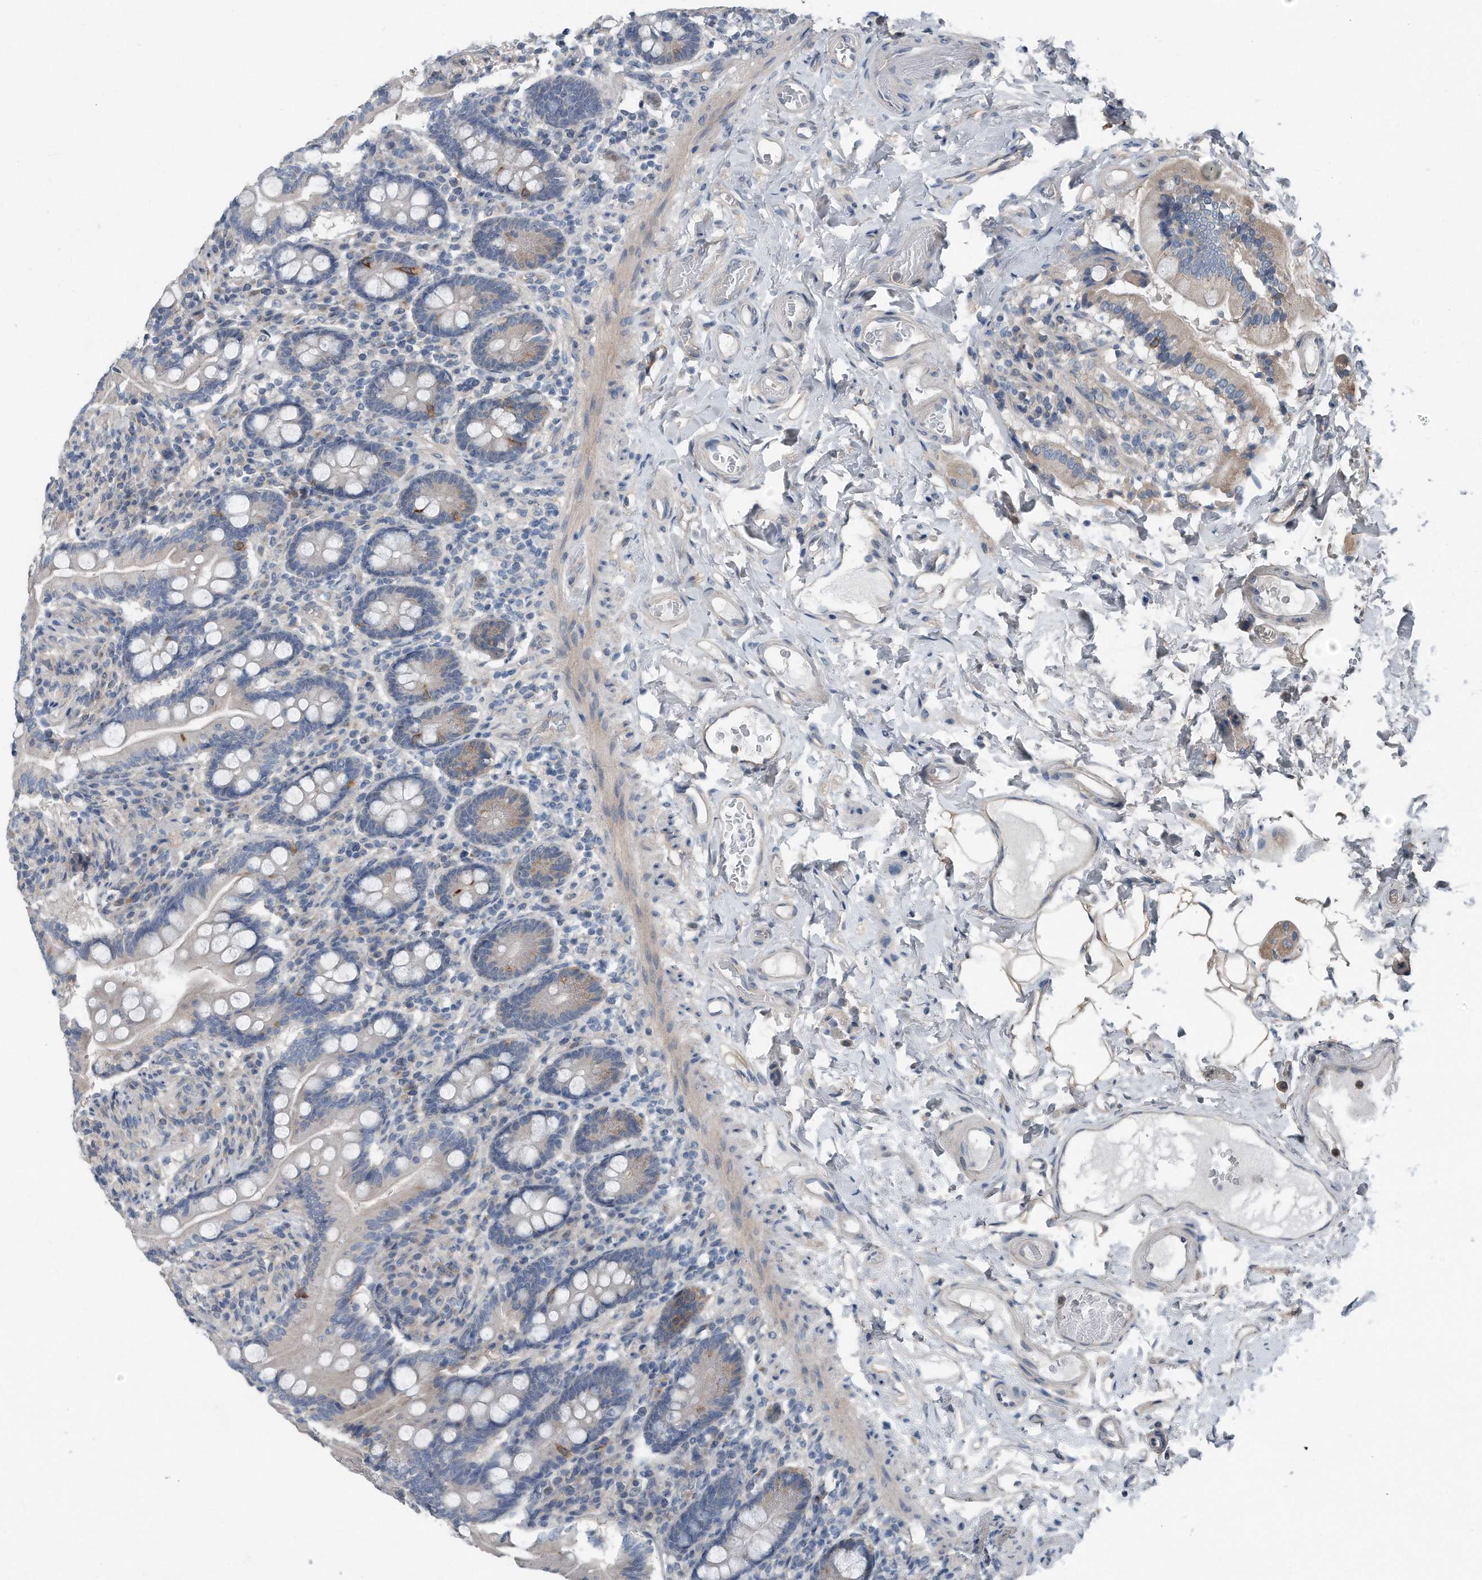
{"staining": {"intensity": "negative", "quantity": "none", "location": "none"}, "tissue": "small intestine", "cell_type": "Glandular cells", "image_type": "normal", "snomed": [{"axis": "morphology", "description": "Normal tissue, NOS"}, {"axis": "topography", "description": "Small intestine"}], "caption": "This is a image of immunohistochemistry staining of normal small intestine, which shows no staining in glandular cells. (Brightfield microscopy of DAB immunohistochemistry (IHC) at high magnification).", "gene": "YRDC", "patient": {"sex": "female", "age": 64}}